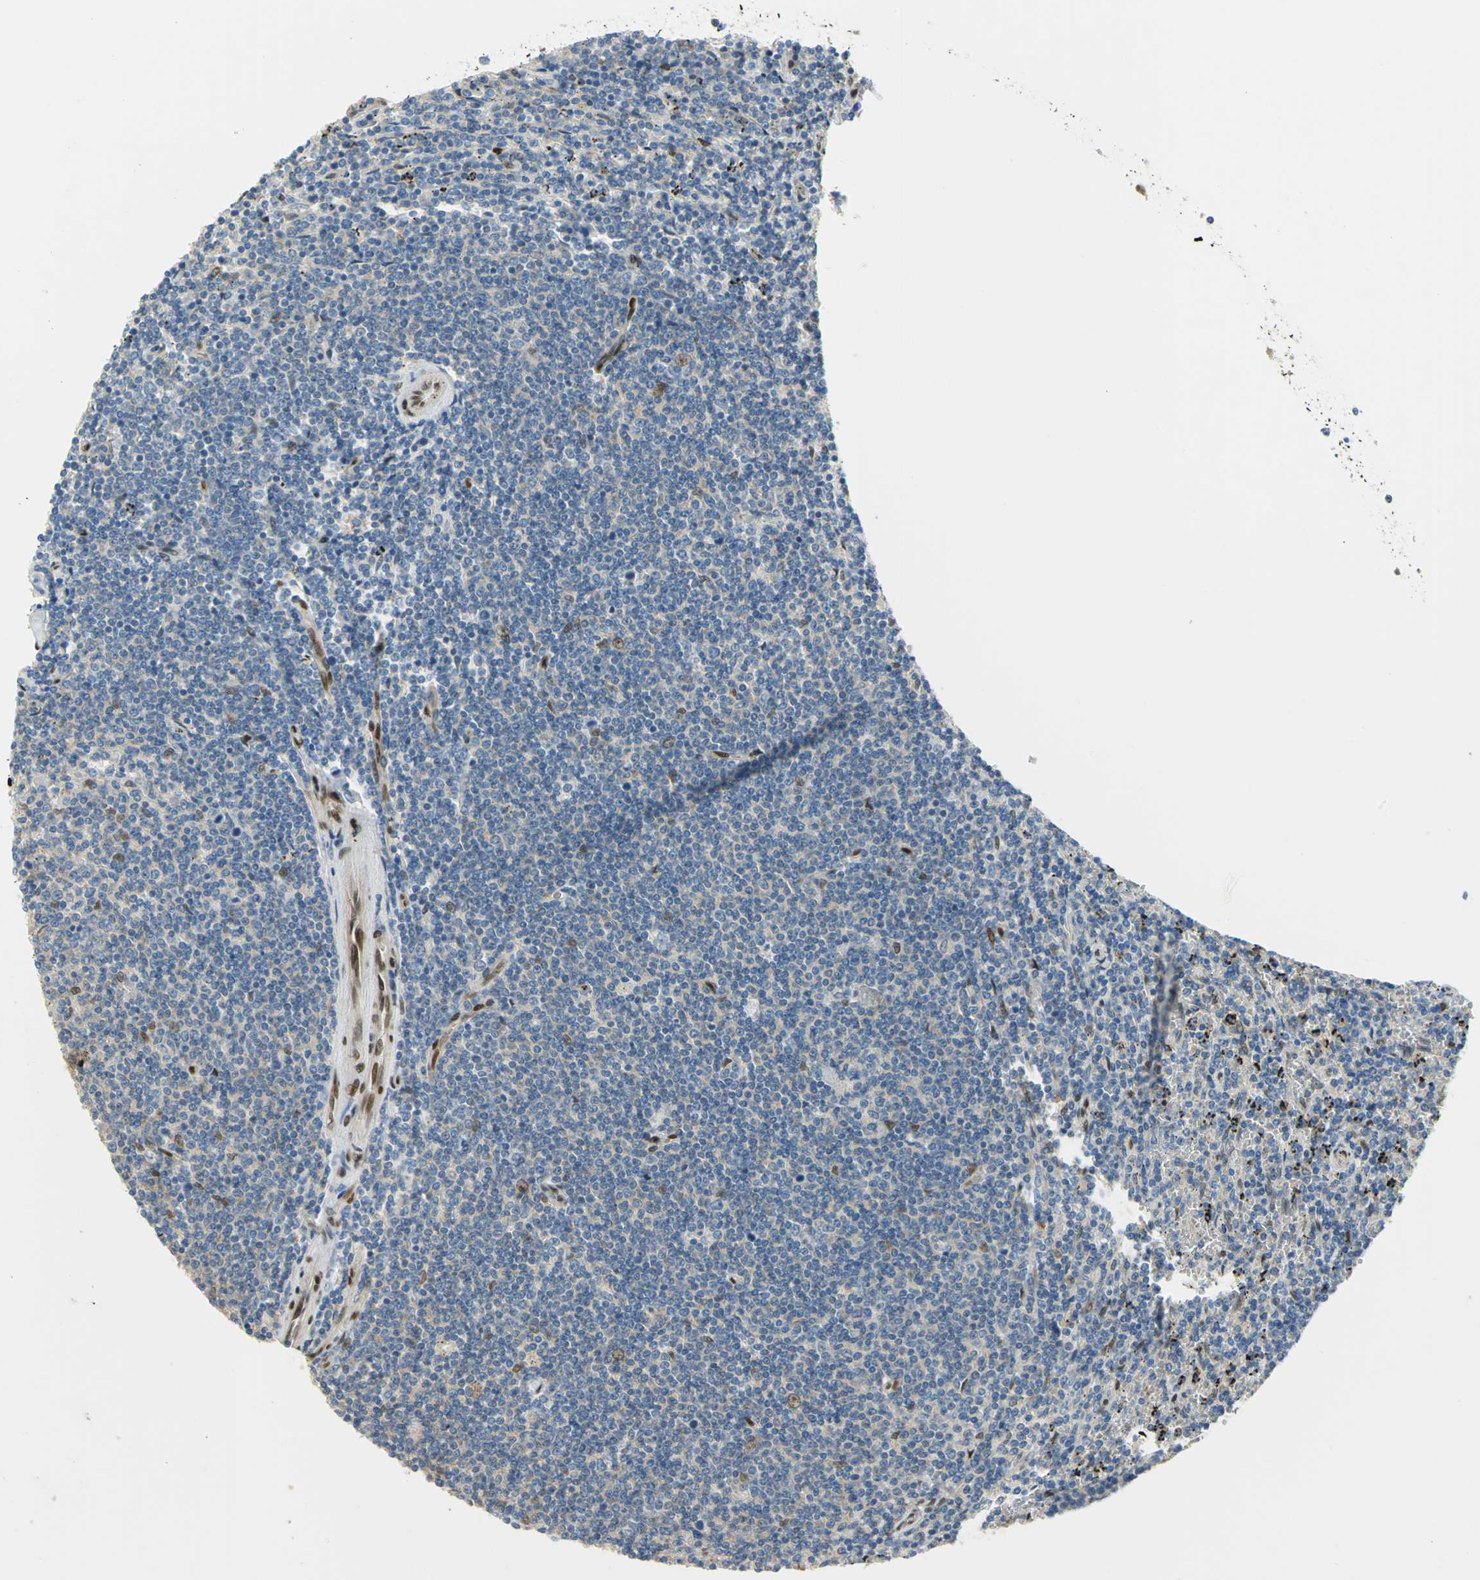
{"staining": {"intensity": "weak", "quantity": "25%-75%", "location": "cytoplasmic/membranous"}, "tissue": "lymphoma", "cell_type": "Tumor cells", "image_type": "cancer", "snomed": [{"axis": "morphology", "description": "Malignant lymphoma, non-Hodgkin's type, Low grade"}, {"axis": "topography", "description": "Spleen"}], "caption": "Immunohistochemical staining of malignant lymphoma, non-Hodgkin's type (low-grade) exhibits low levels of weak cytoplasmic/membranous protein staining in about 25%-75% of tumor cells. (Stains: DAB in brown, nuclei in blue, Microscopy: brightfield microscopy at high magnification).", "gene": "RBFOX2", "patient": {"sex": "female", "age": 50}}